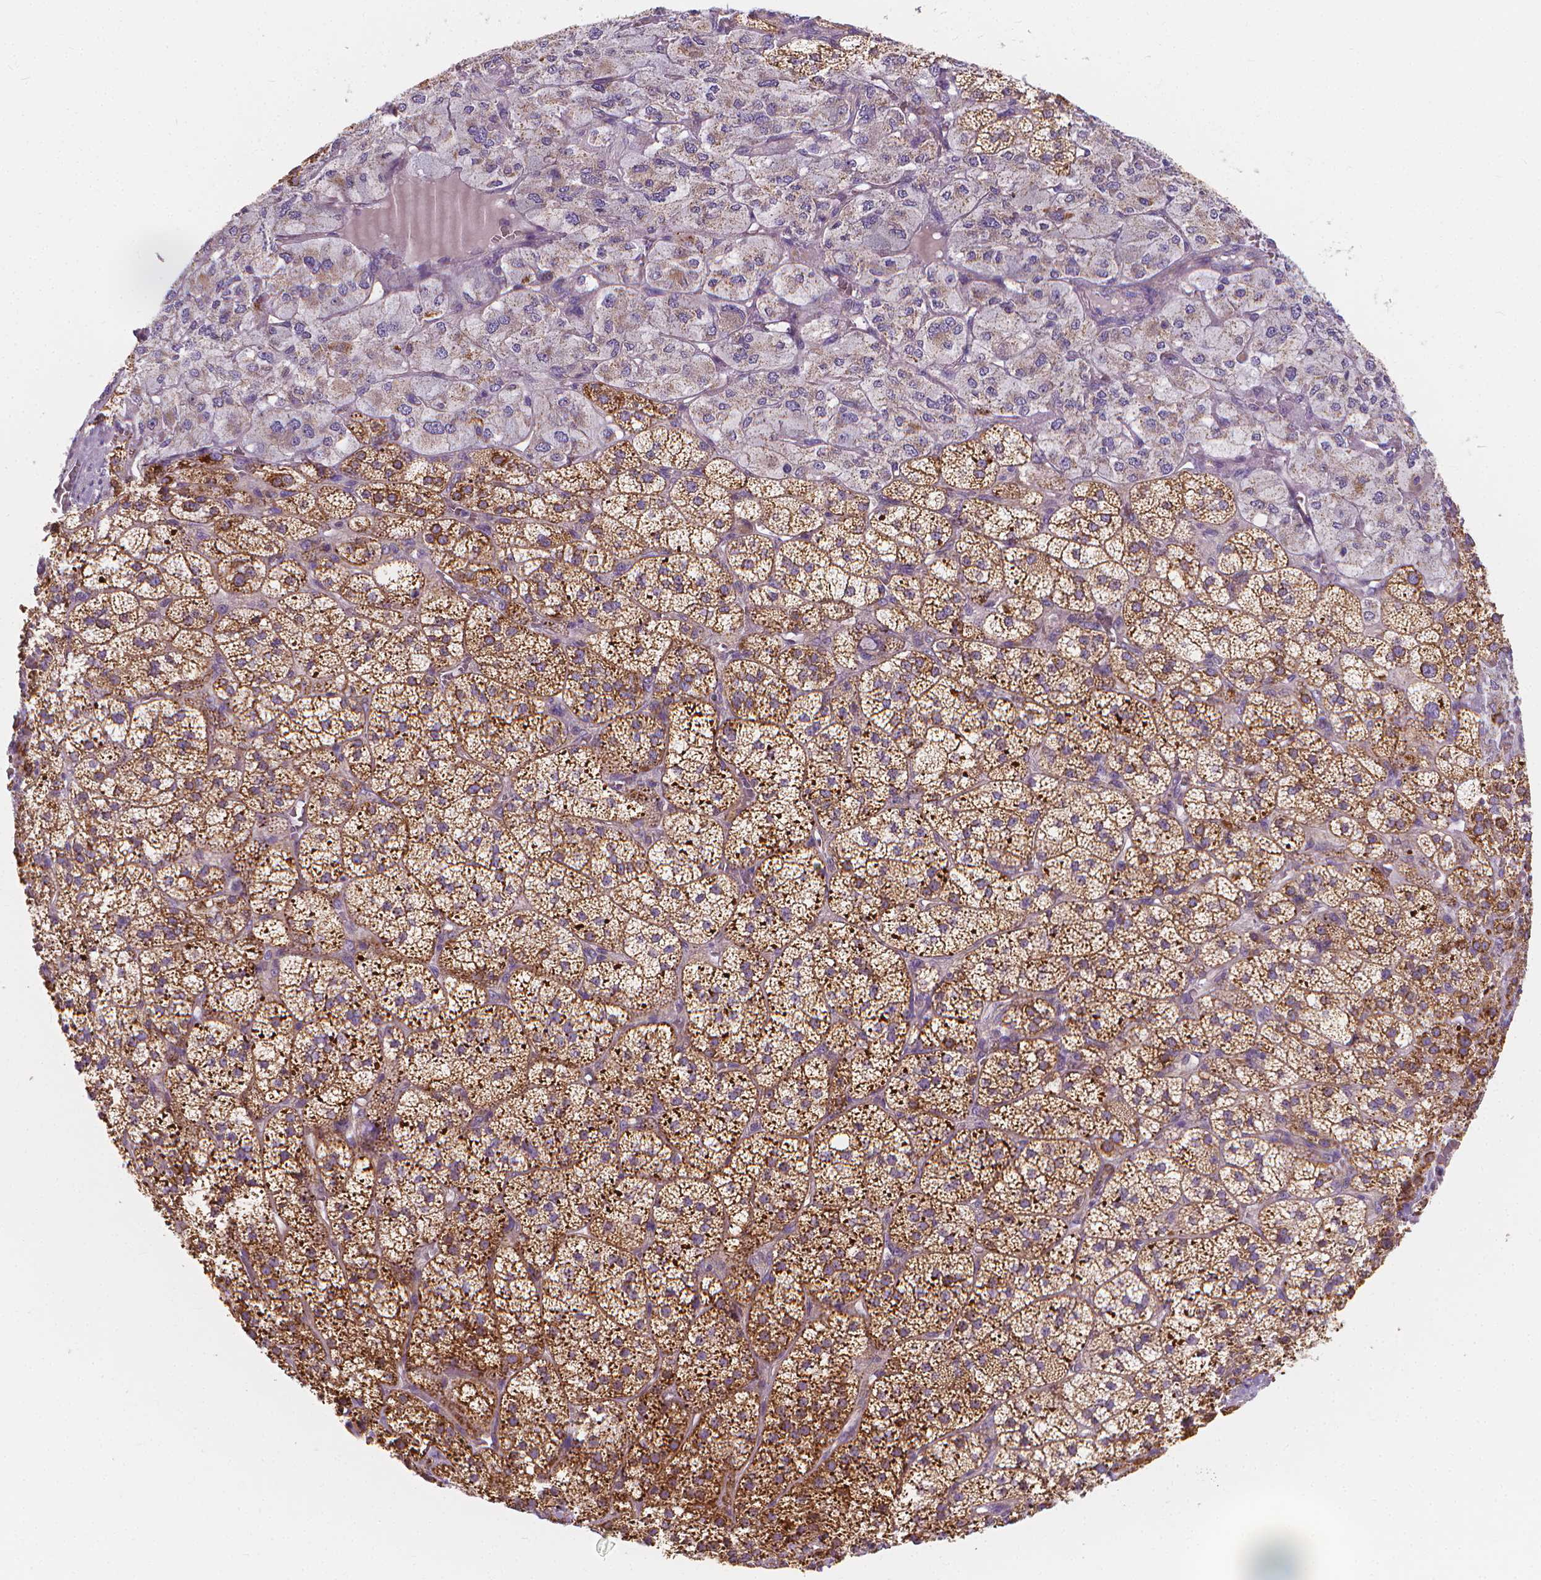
{"staining": {"intensity": "strong", "quantity": ">75%", "location": "cytoplasmic/membranous"}, "tissue": "adrenal gland", "cell_type": "Glandular cells", "image_type": "normal", "snomed": [{"axis": "morphology", "description": "Normal tissue, NOS"}, {"axis": "topography", "description": "Adrenal gland"}], "caption": "A brown stain highlights strong cytoplasmic/membranous positivity of a protein in glandular cells of benign human adrenal gland.", "gene": "SNCAIP", "patient": {"sex": "female", "age": 60}}